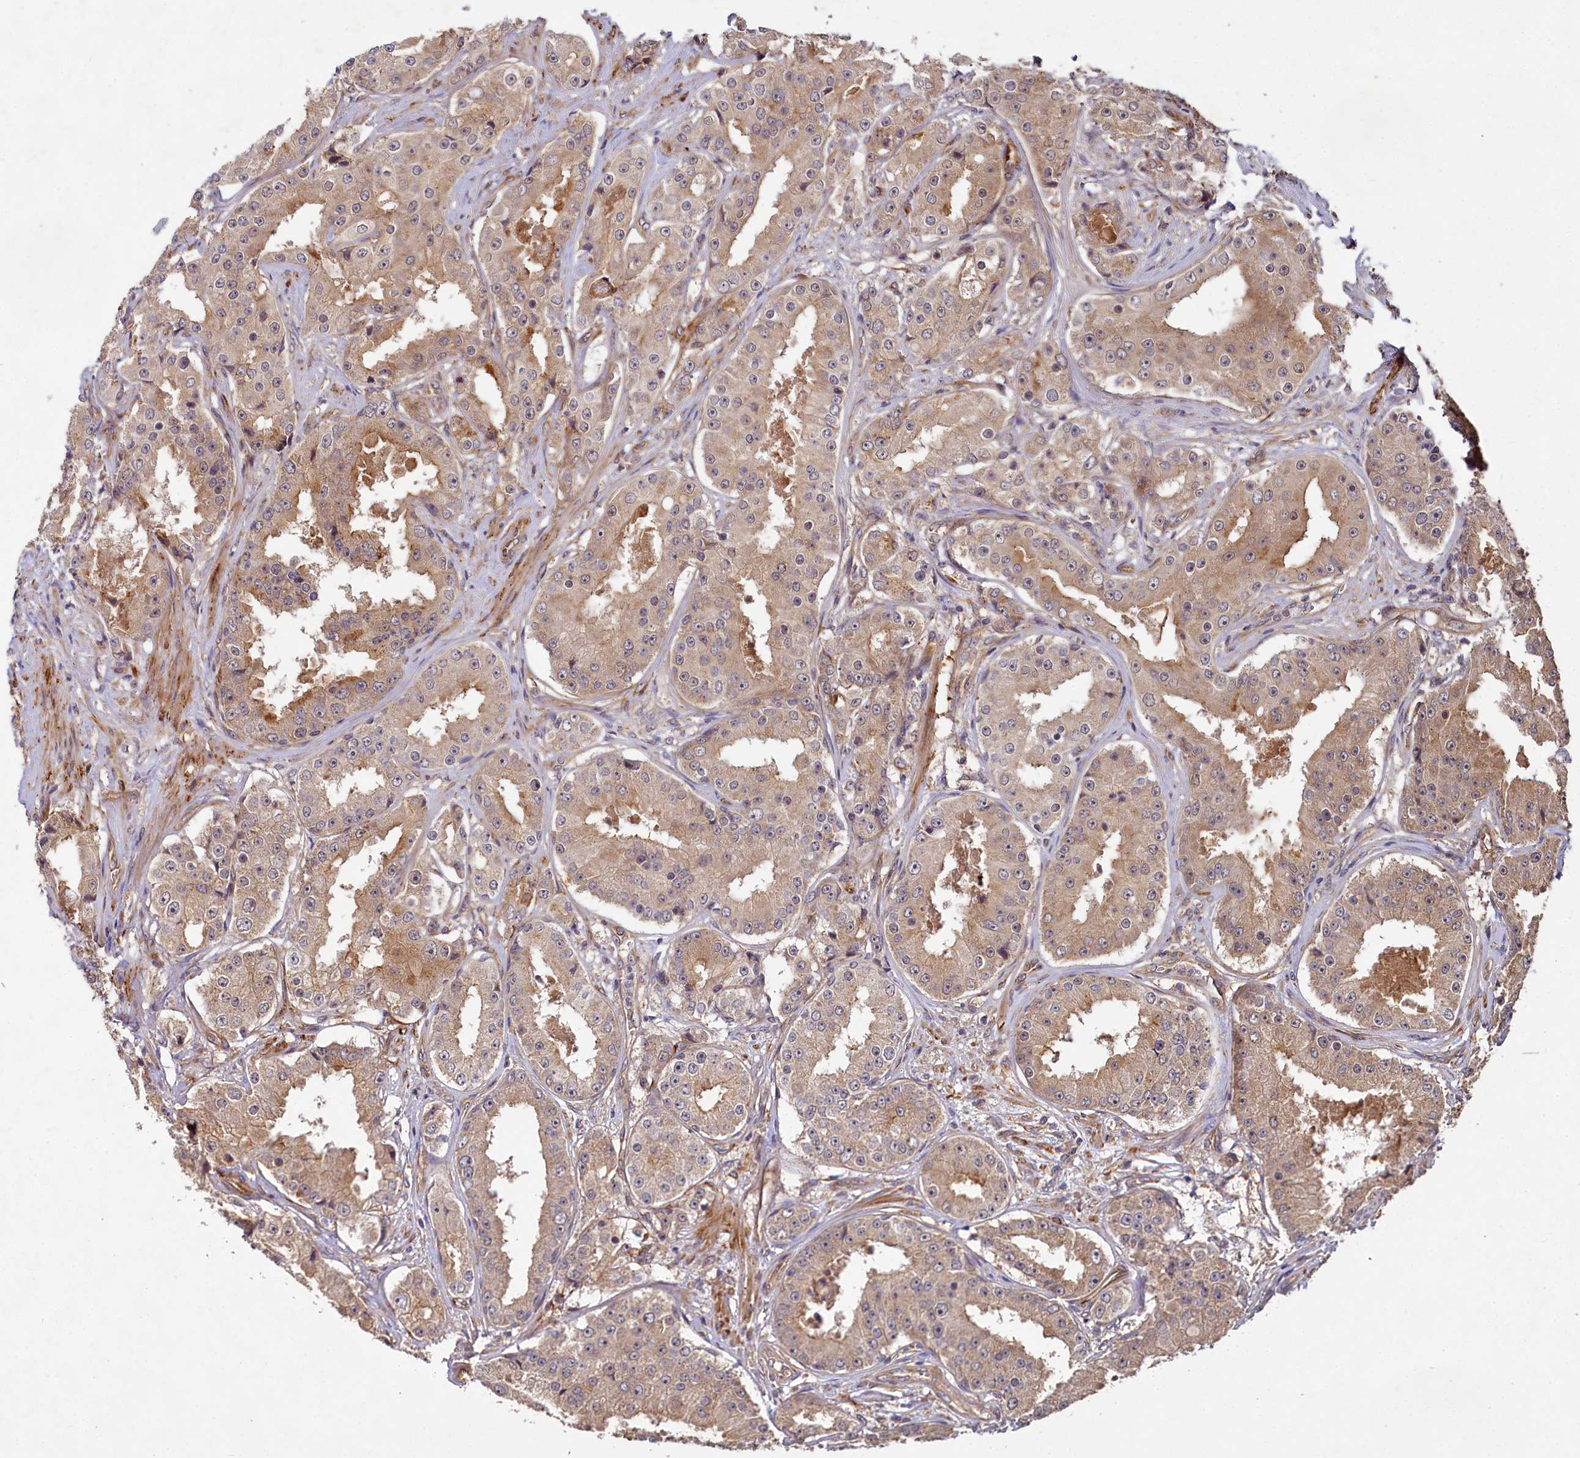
{"staining": {"intensity": "moderate", "quantity": ">75%", "location": "cytoplasmic/membranous"}, "tissue": "prostate cancer", "cell_type": "Tumor cells", "image_type": "cancer", "snomed": [{"axis": "morphology", "description": "Adenocarcinoma, High grade"}, {"axis": "topography", "description": "Prostate"}], "caption": "Immunohistochemical staining of high-grade adenocarcinoma (prostate) reveals medium levels of moderate cytoplasmic/membranous expression in approximately >75% of tumor cells.", "gene": "PKN2", "patient": {"sex": "male", "age": 73}}